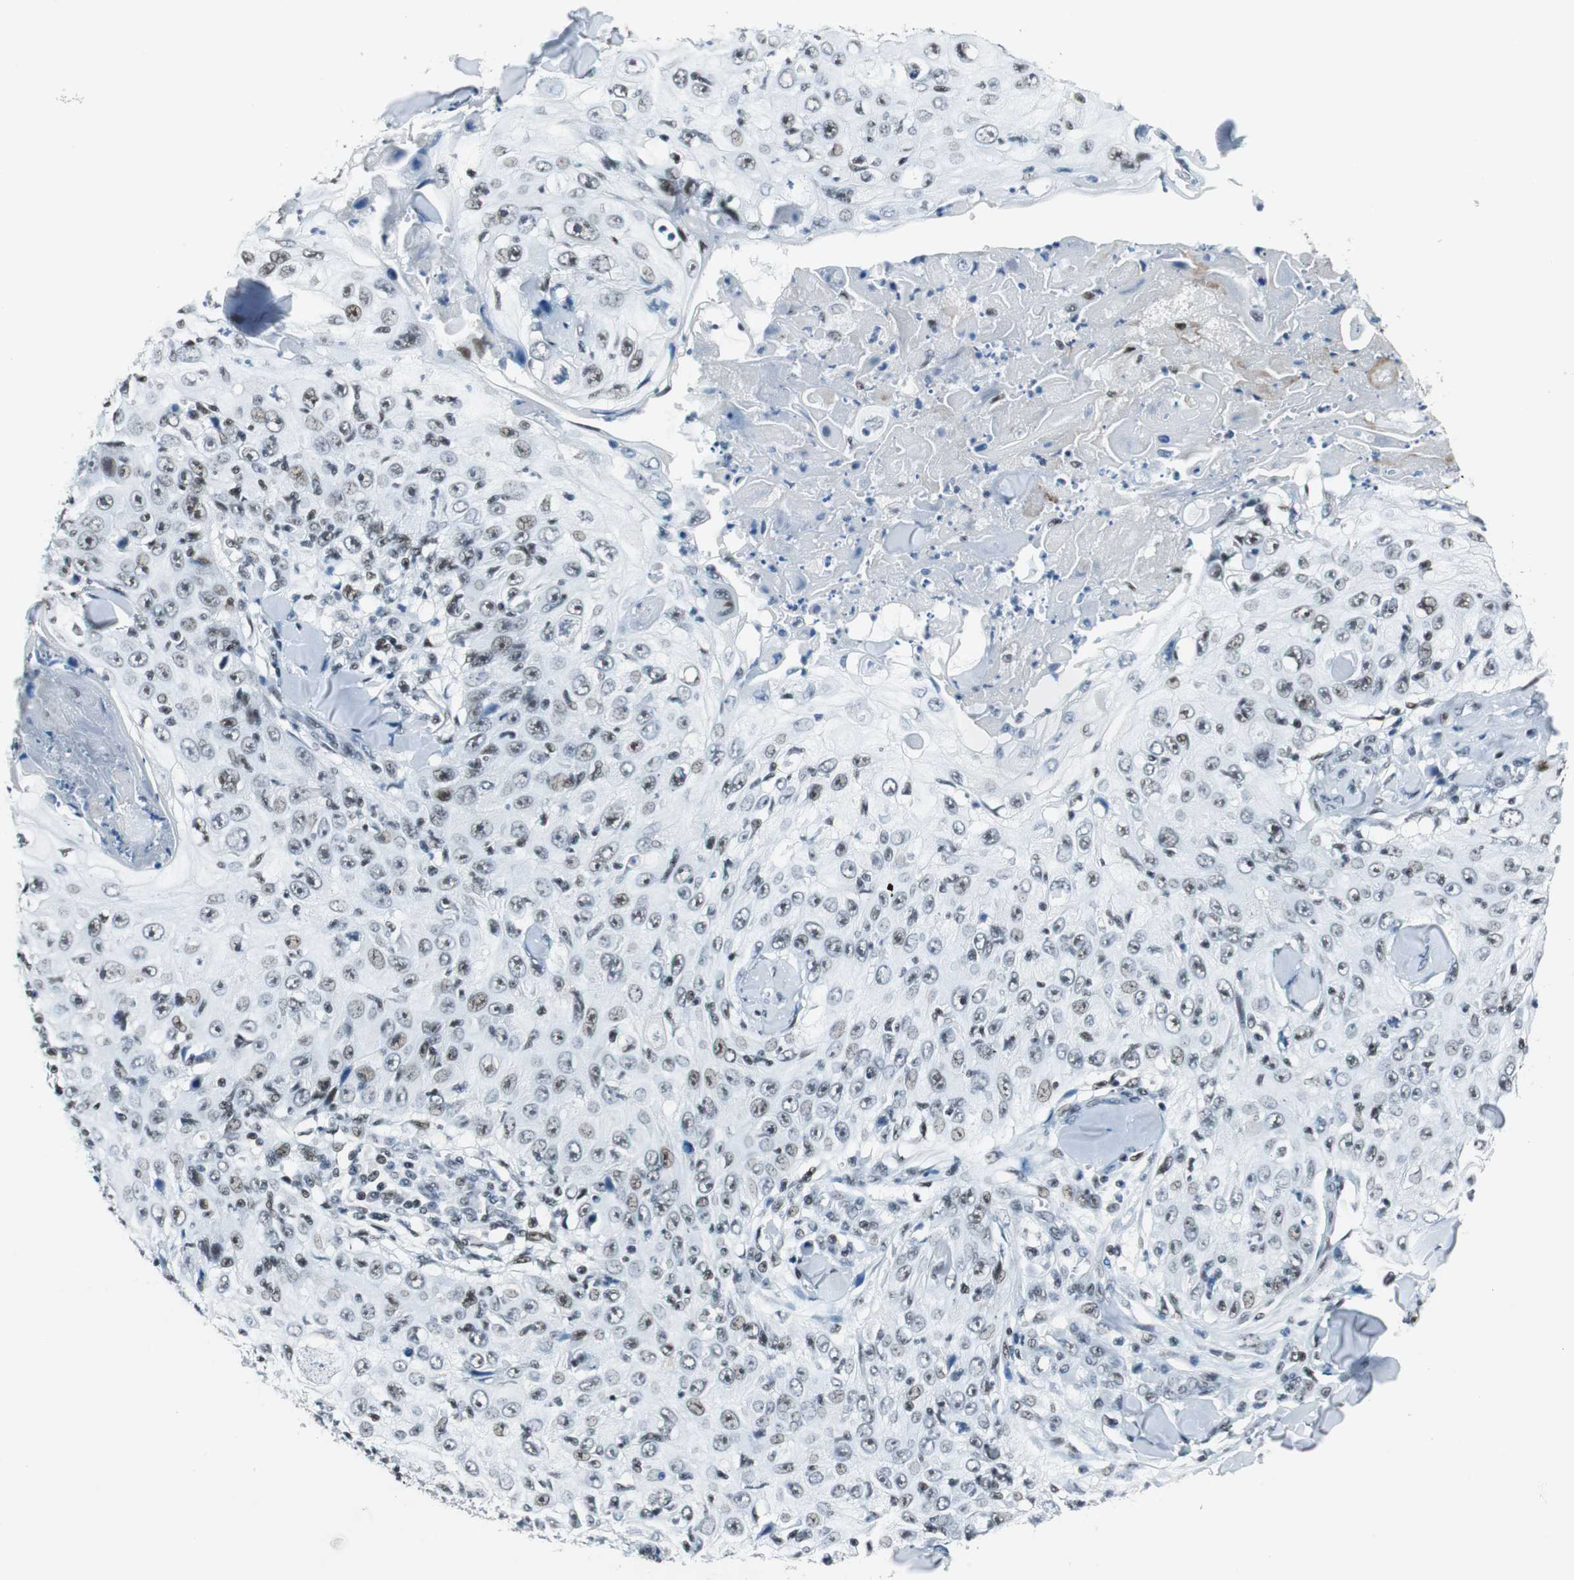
{"staining": {"intensity": "weak", "quantity": "<25%", "location": "nuclear"}, "tissue": "skin cancer", "cell_type": "Tumor cells", "image_type": "cancer", "snomed": [{"axis": "morphology", "description": "Squamous cell carcinoma, NOS"}, {"axis": "topography", "description": "Skin"}], "caption": "IHC of human squamous cell carcinoma (skin) shows no expression in tumor cells.", "gene": "HDAC3", "patient": {"sex": "male", "age": 86}}